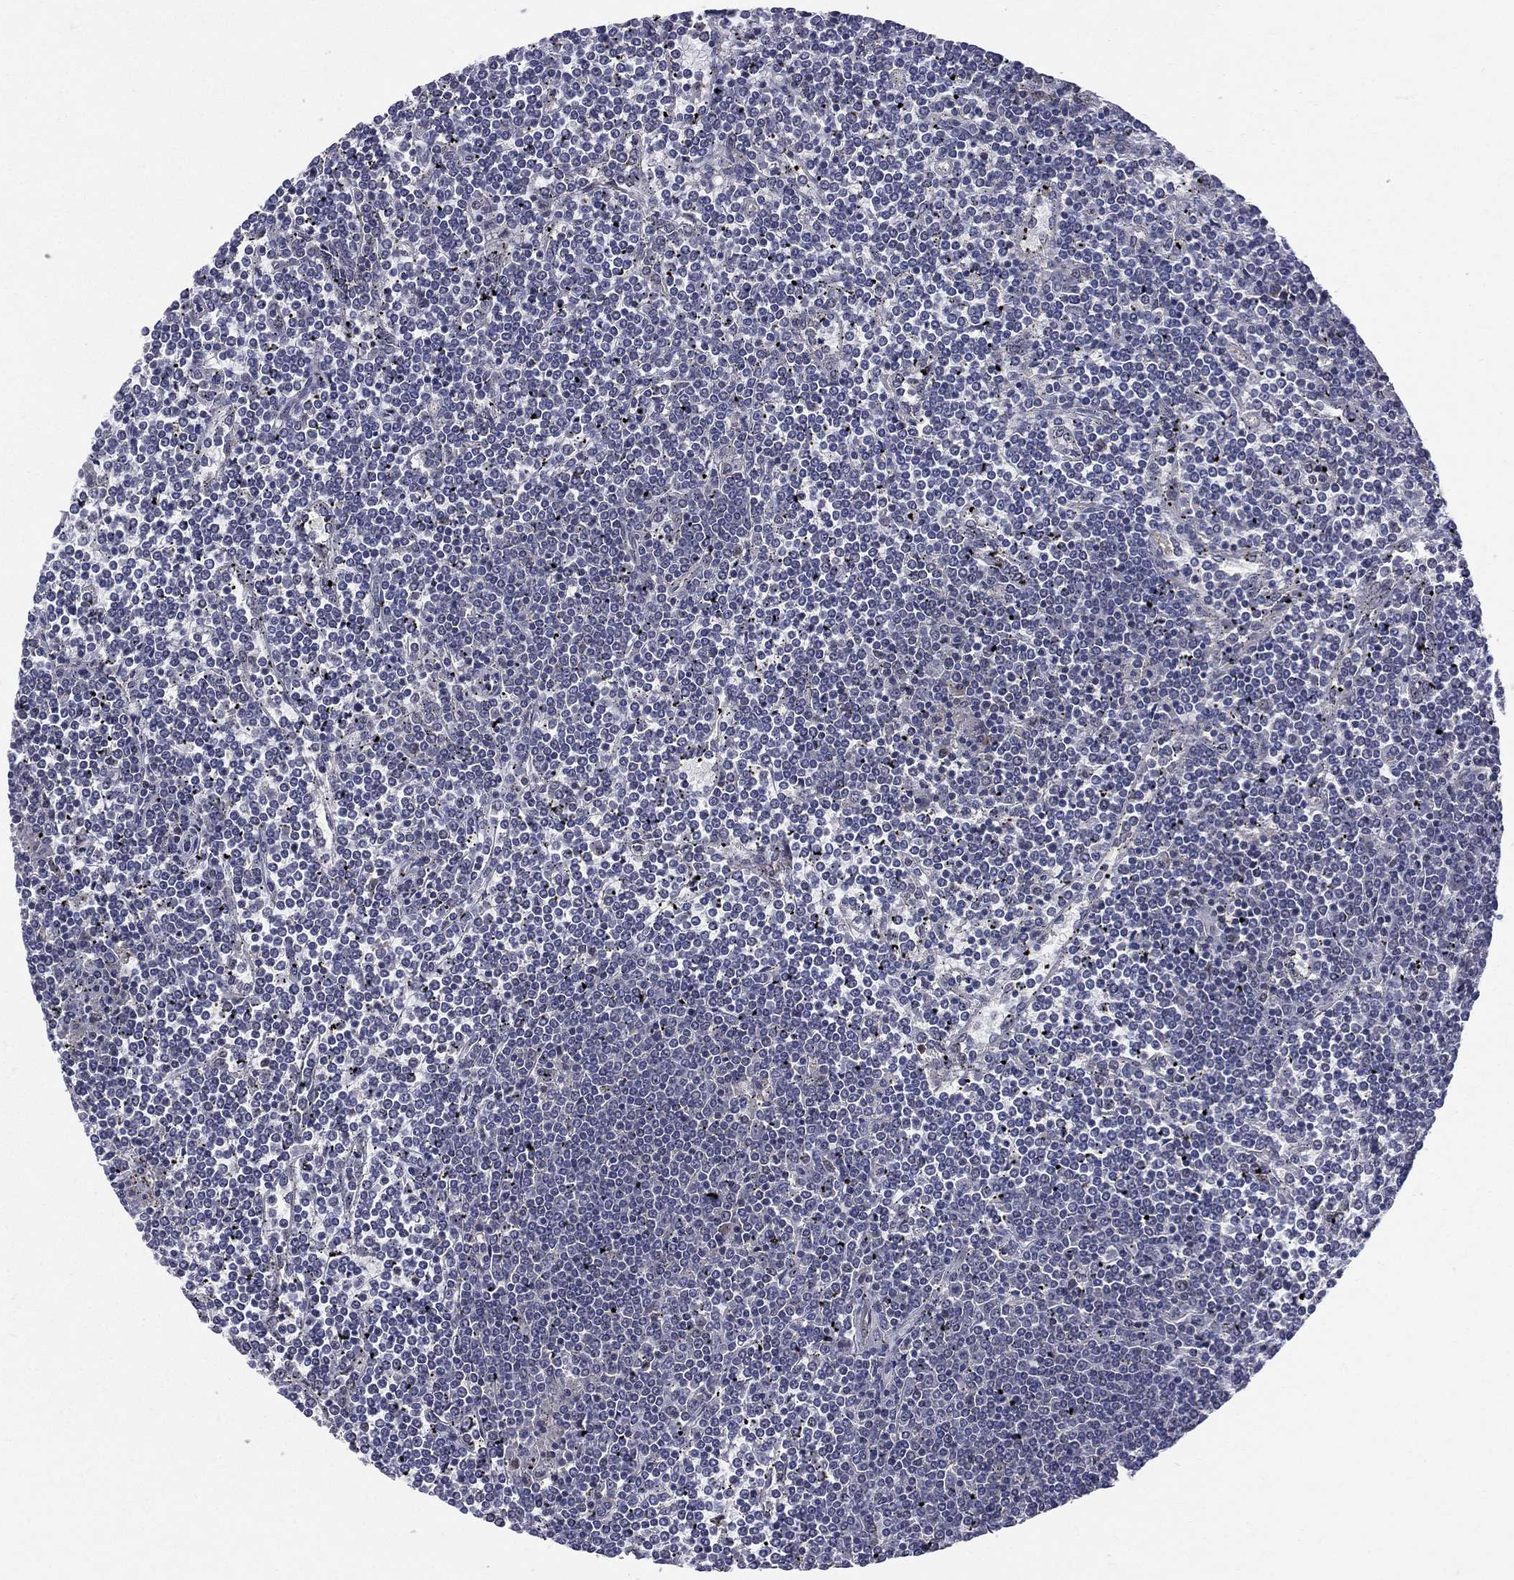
{"staining": {"intensity": "negative", "quantity": "none", "location": "none"}, "tissue": "lymphoma", "cell_type": "Tumor cells", "image_type": "cancer", "snomed": [{"axis": "morphology", "description": "Malignant lymphoma, non-Hodgkin's type, Low grade"}, {"axis": "topography", "description": "Spleen"}], "caption": "Lymphoma stained for a protein using IHC displays no staining tumor cells.", "gene": "DLG4", "patient": {"sex": "female", "age": 19}}